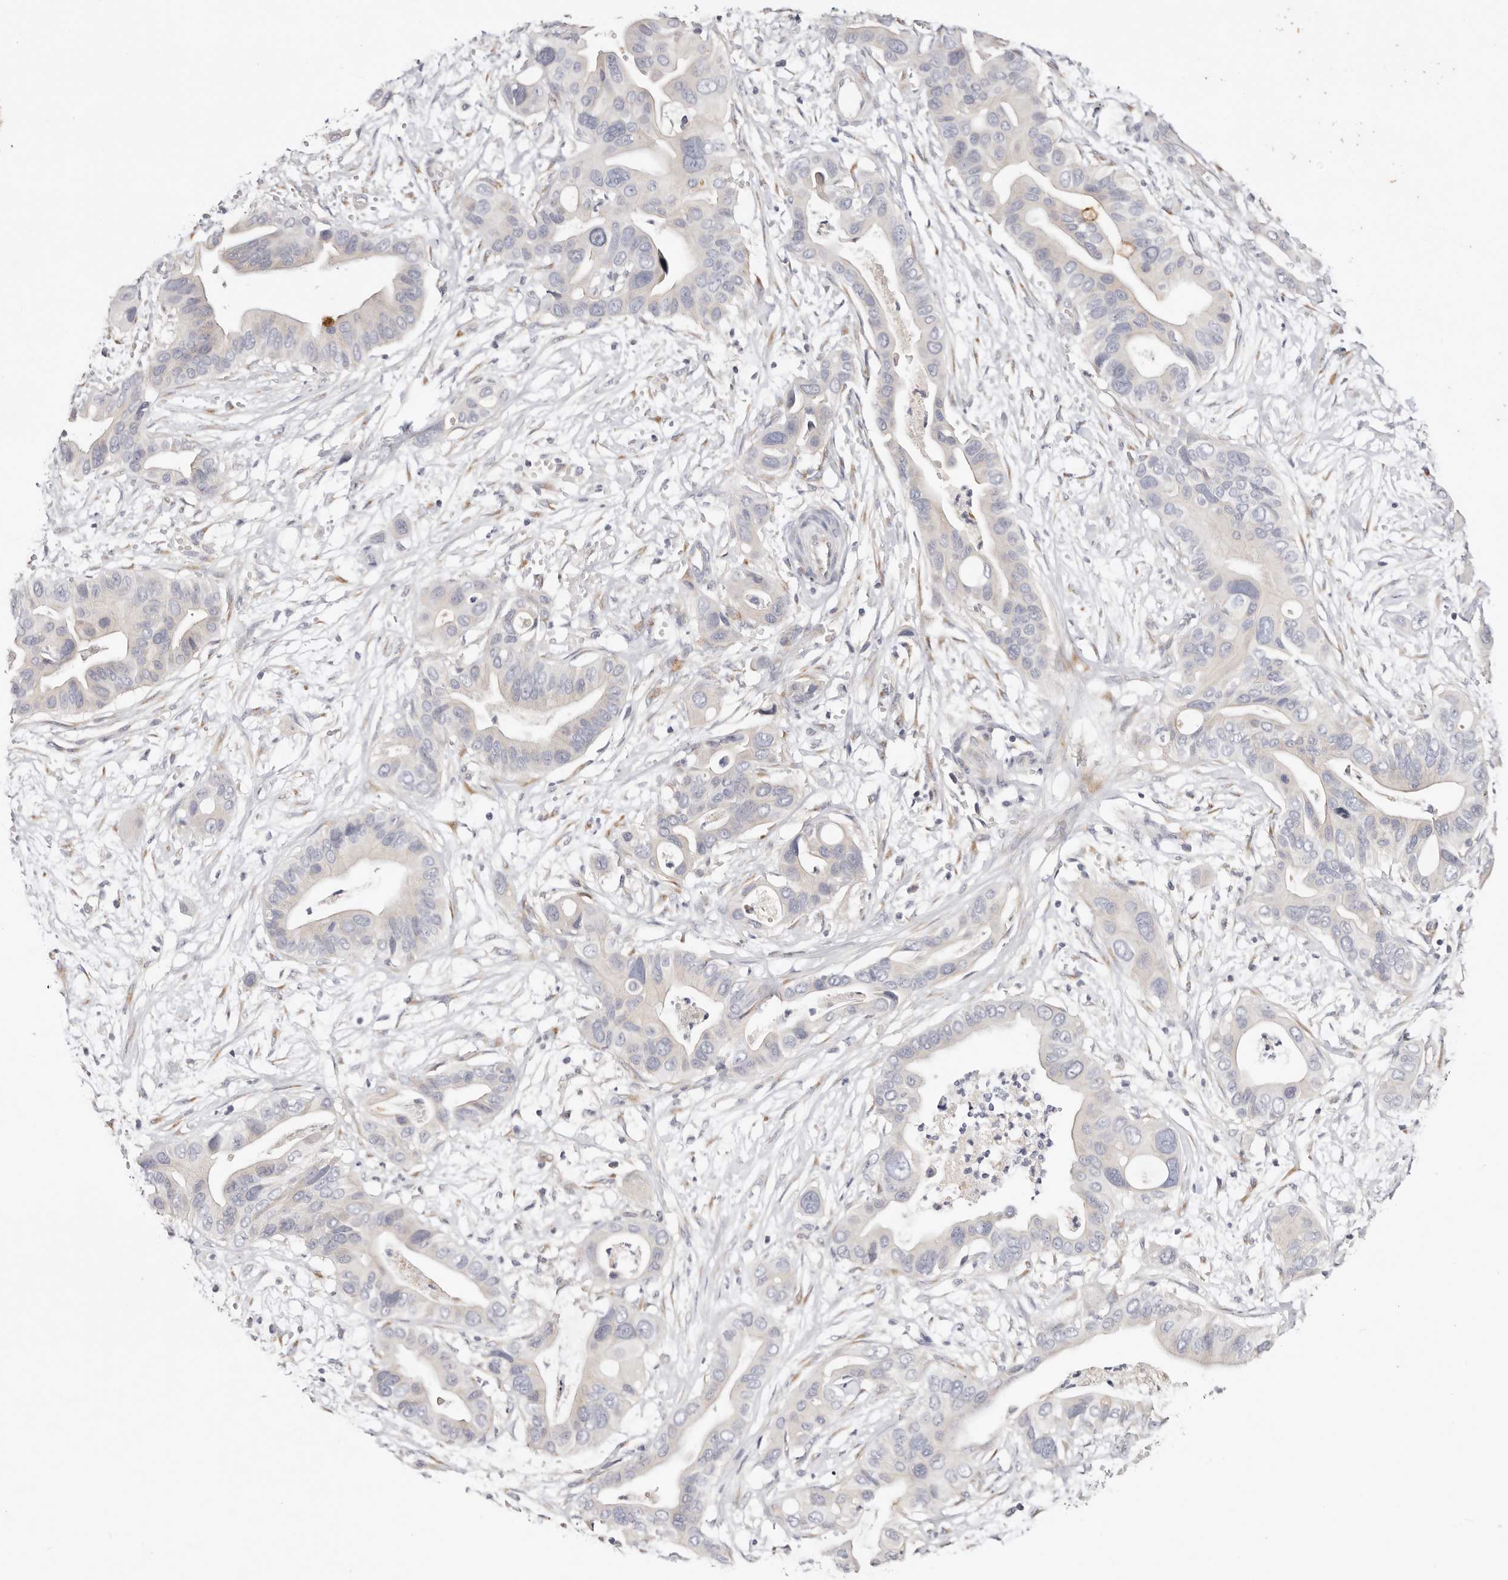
{"staining": {"intensity": "negative", "quantity": "none", "location": "none"}, "tissue": "pancreatic cancer", "cell_type": "Tumor cells", "image_type": "cancer", "snomed": [{"axis": "morphology", "description": "Adenocarcinoma, NOS"}, {"axis": "topography", "description": "Pancreas"}], "caption": "This is an immunohistochemistry (IHC) photomicrograph of human pancreatic cancer (adenocarcinoma). There is no positivity in tumor cells.", "gene": "DNASE1", "patient": {"sex": "male", "age": 66}}